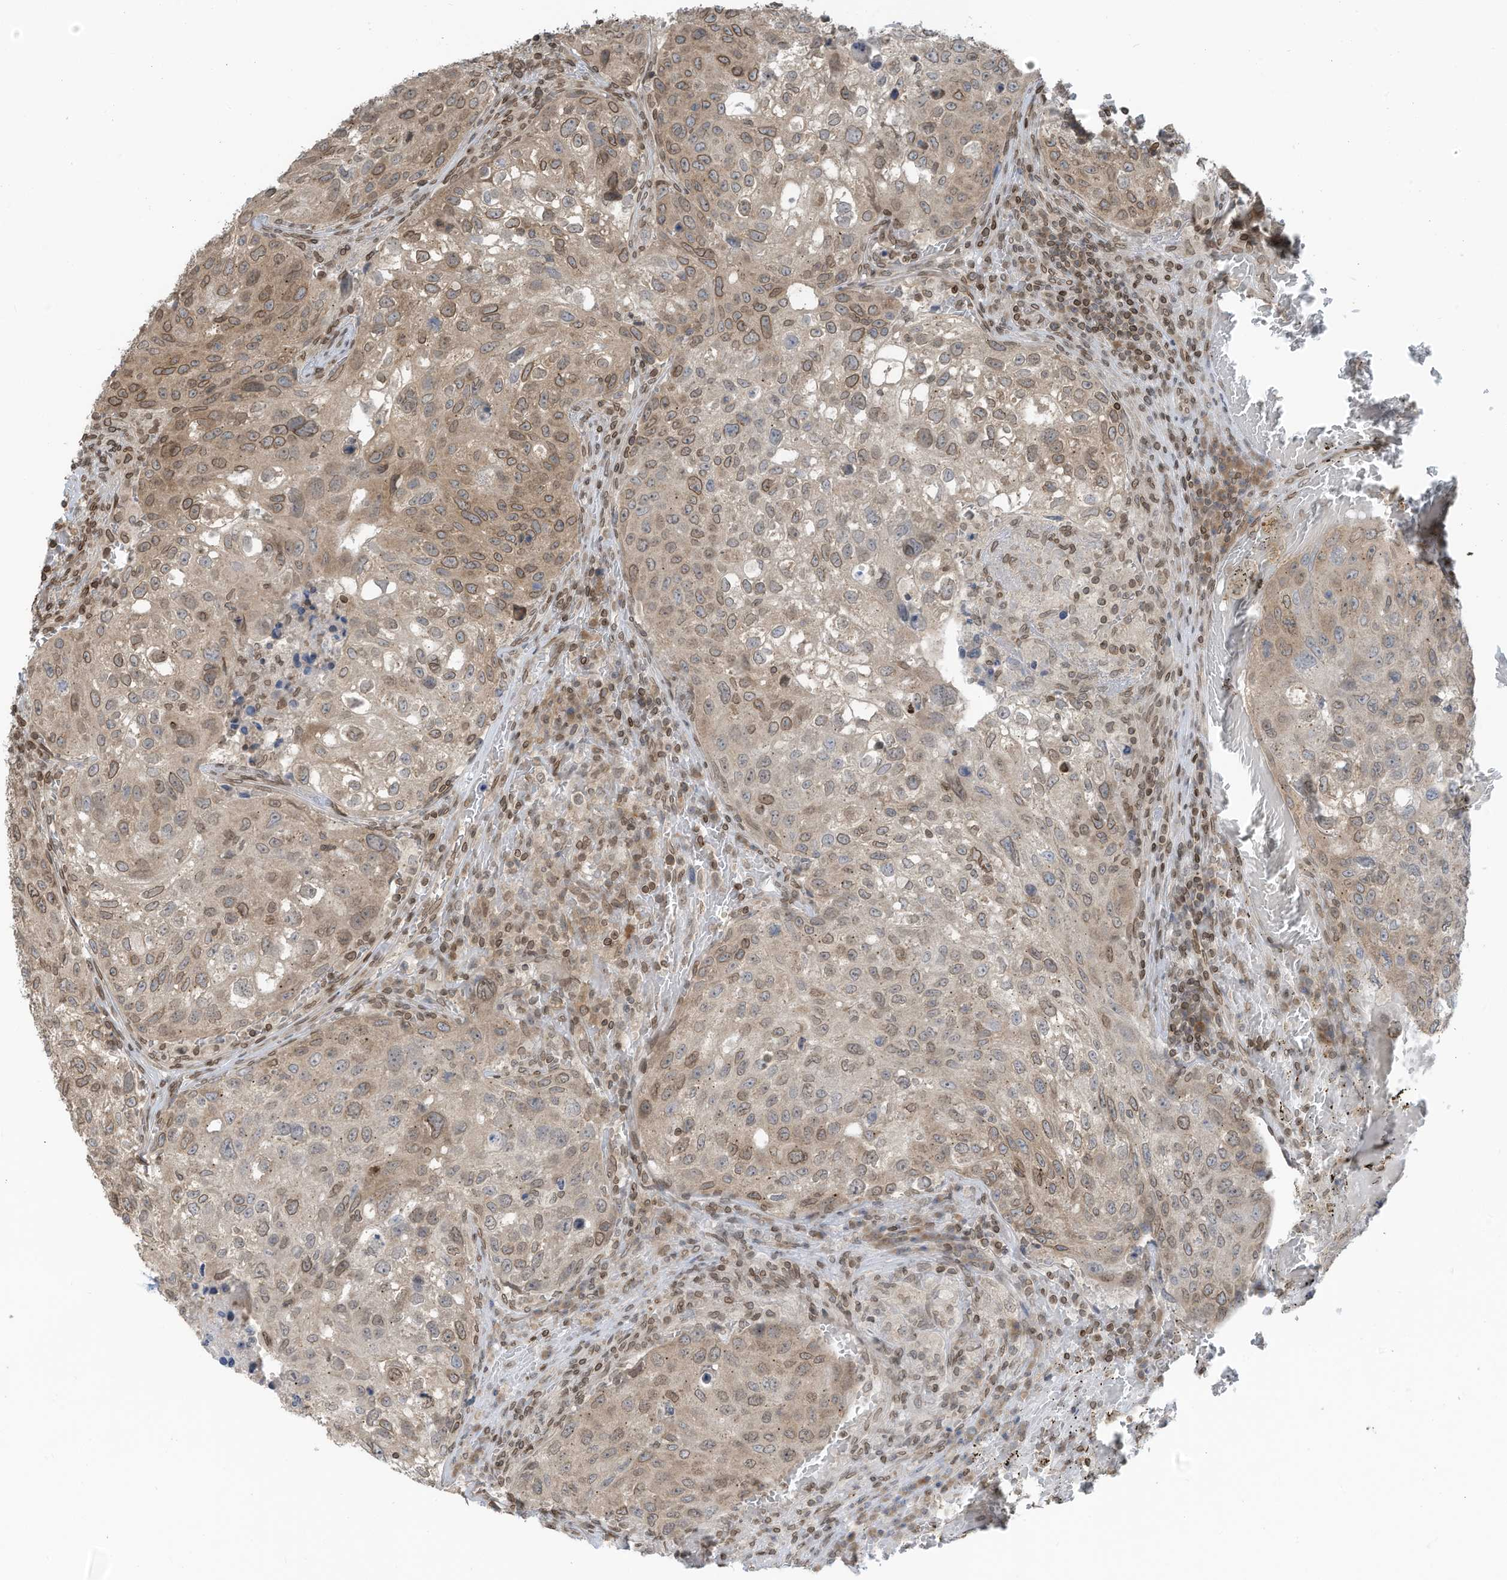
{"staining": {"intensity": "moderate", "quantity": "25%-75%", "location": "cytoplasmic/membranous,nuclear"}, "tissue": "urothelial cancer", "cell_type": "Tumor cells", "image_type": "cancer", "snomed": [{"axis": "morphology", "description": "Urothelial carcinoma, High grade"}, {"axis": "topography", "description": "Lymph node"}, {"axis": "topography", "description": "Urinary bladder"}], "caption": "Moderate cytoplasmic/membranous and nuclear positivity is present in approximately 25%-75% of tumor cells in urothelial carcinoma (high-grade).", "gene": "RABL3", "patient": {"sex": "male", "age": 51}}